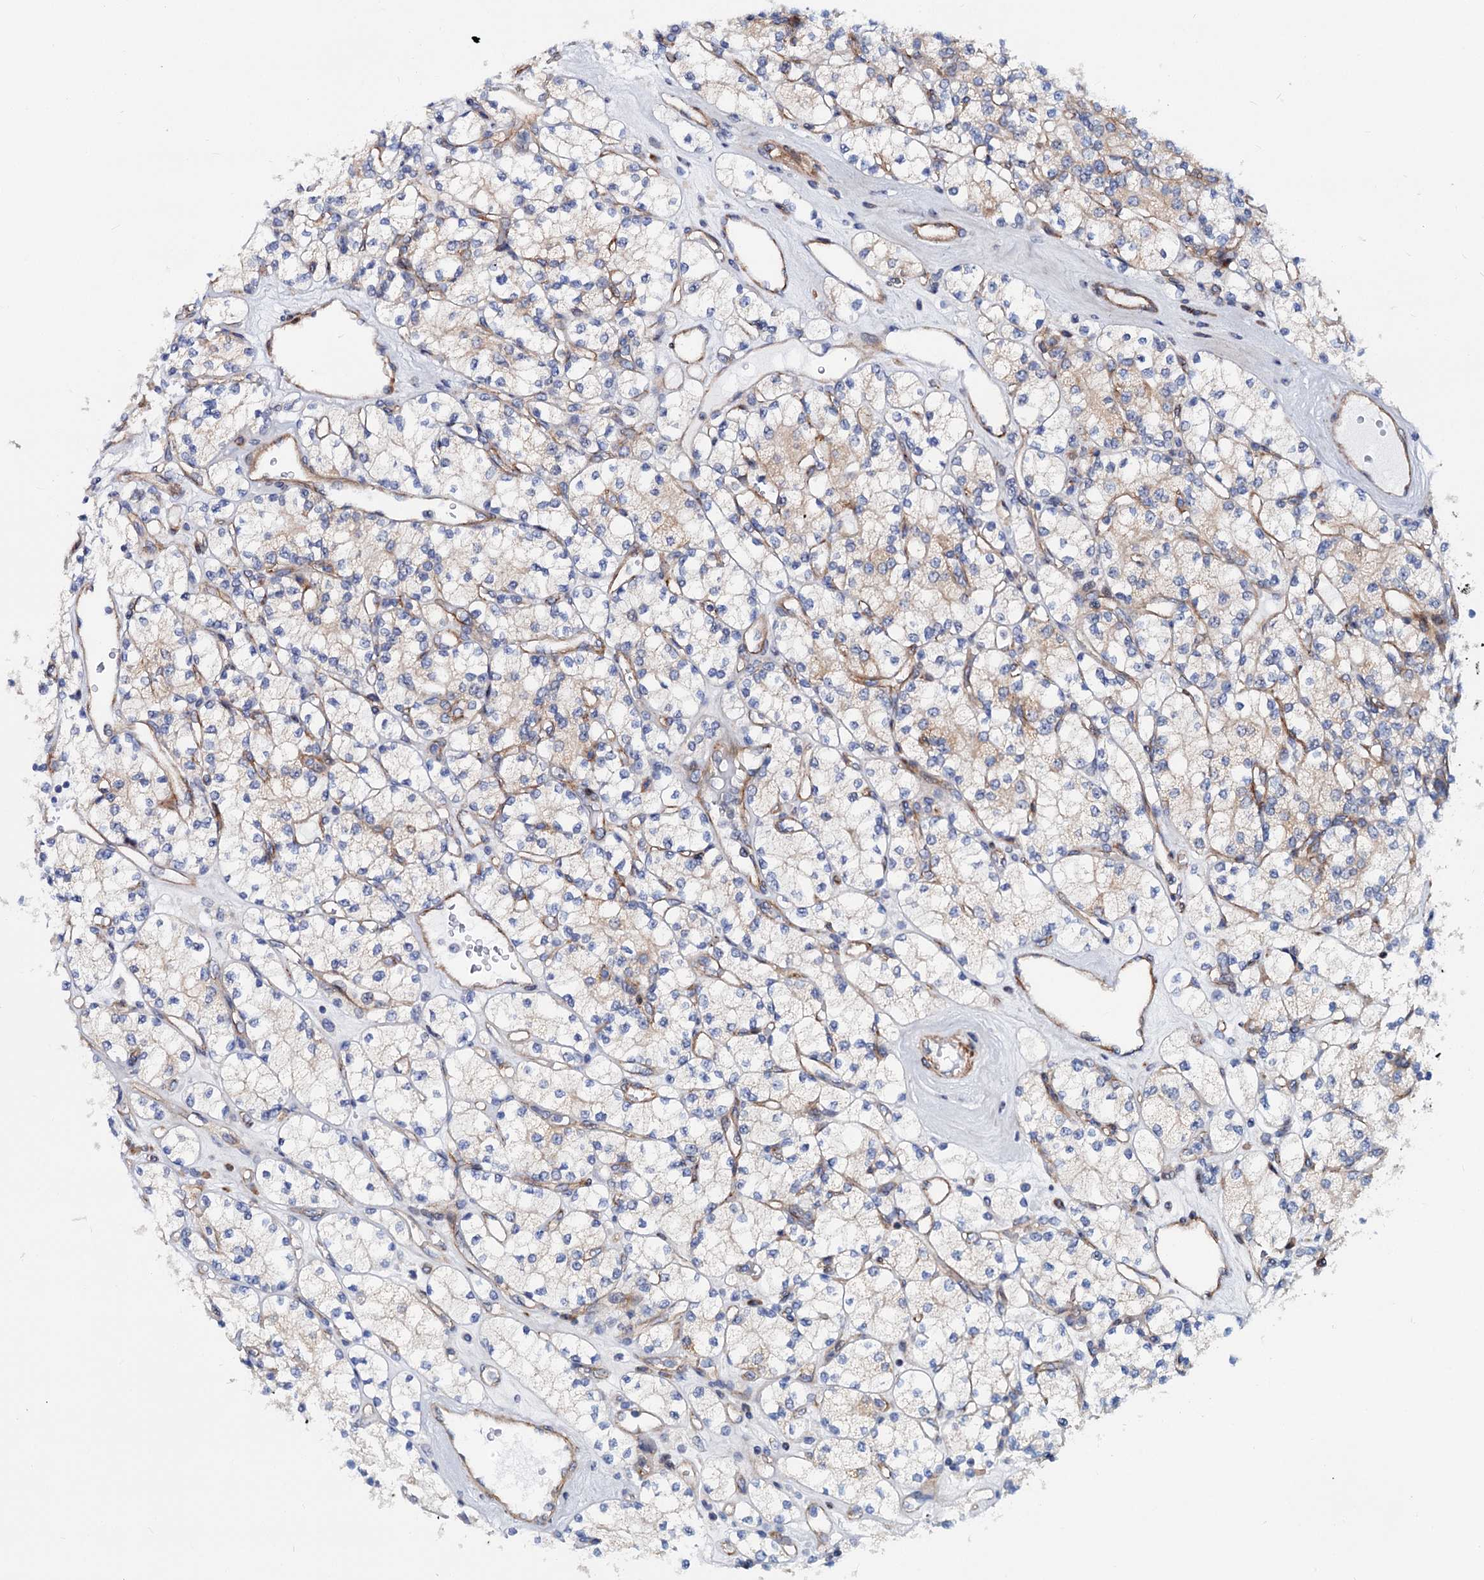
{"staining": {"intensity": "weak", "quantity": "25%-75%", "location": "cytoplasmic/membranous"}, "tissue": "renal cancer", "cell_type": "Tumor cells", "image_type": "cancer", "snomed": [{"axis": "morphology", "description": "Adenocarcinoma, NOS"}, {"axis": "topography", "description": "Kidney"}], "caption": "Renal cancer stained for a protein exhibits weak cytoplasmic/membranous positivity in tumor cells.", "gene": "THAP9", "patient": {"sex": "male", "age": 77}}